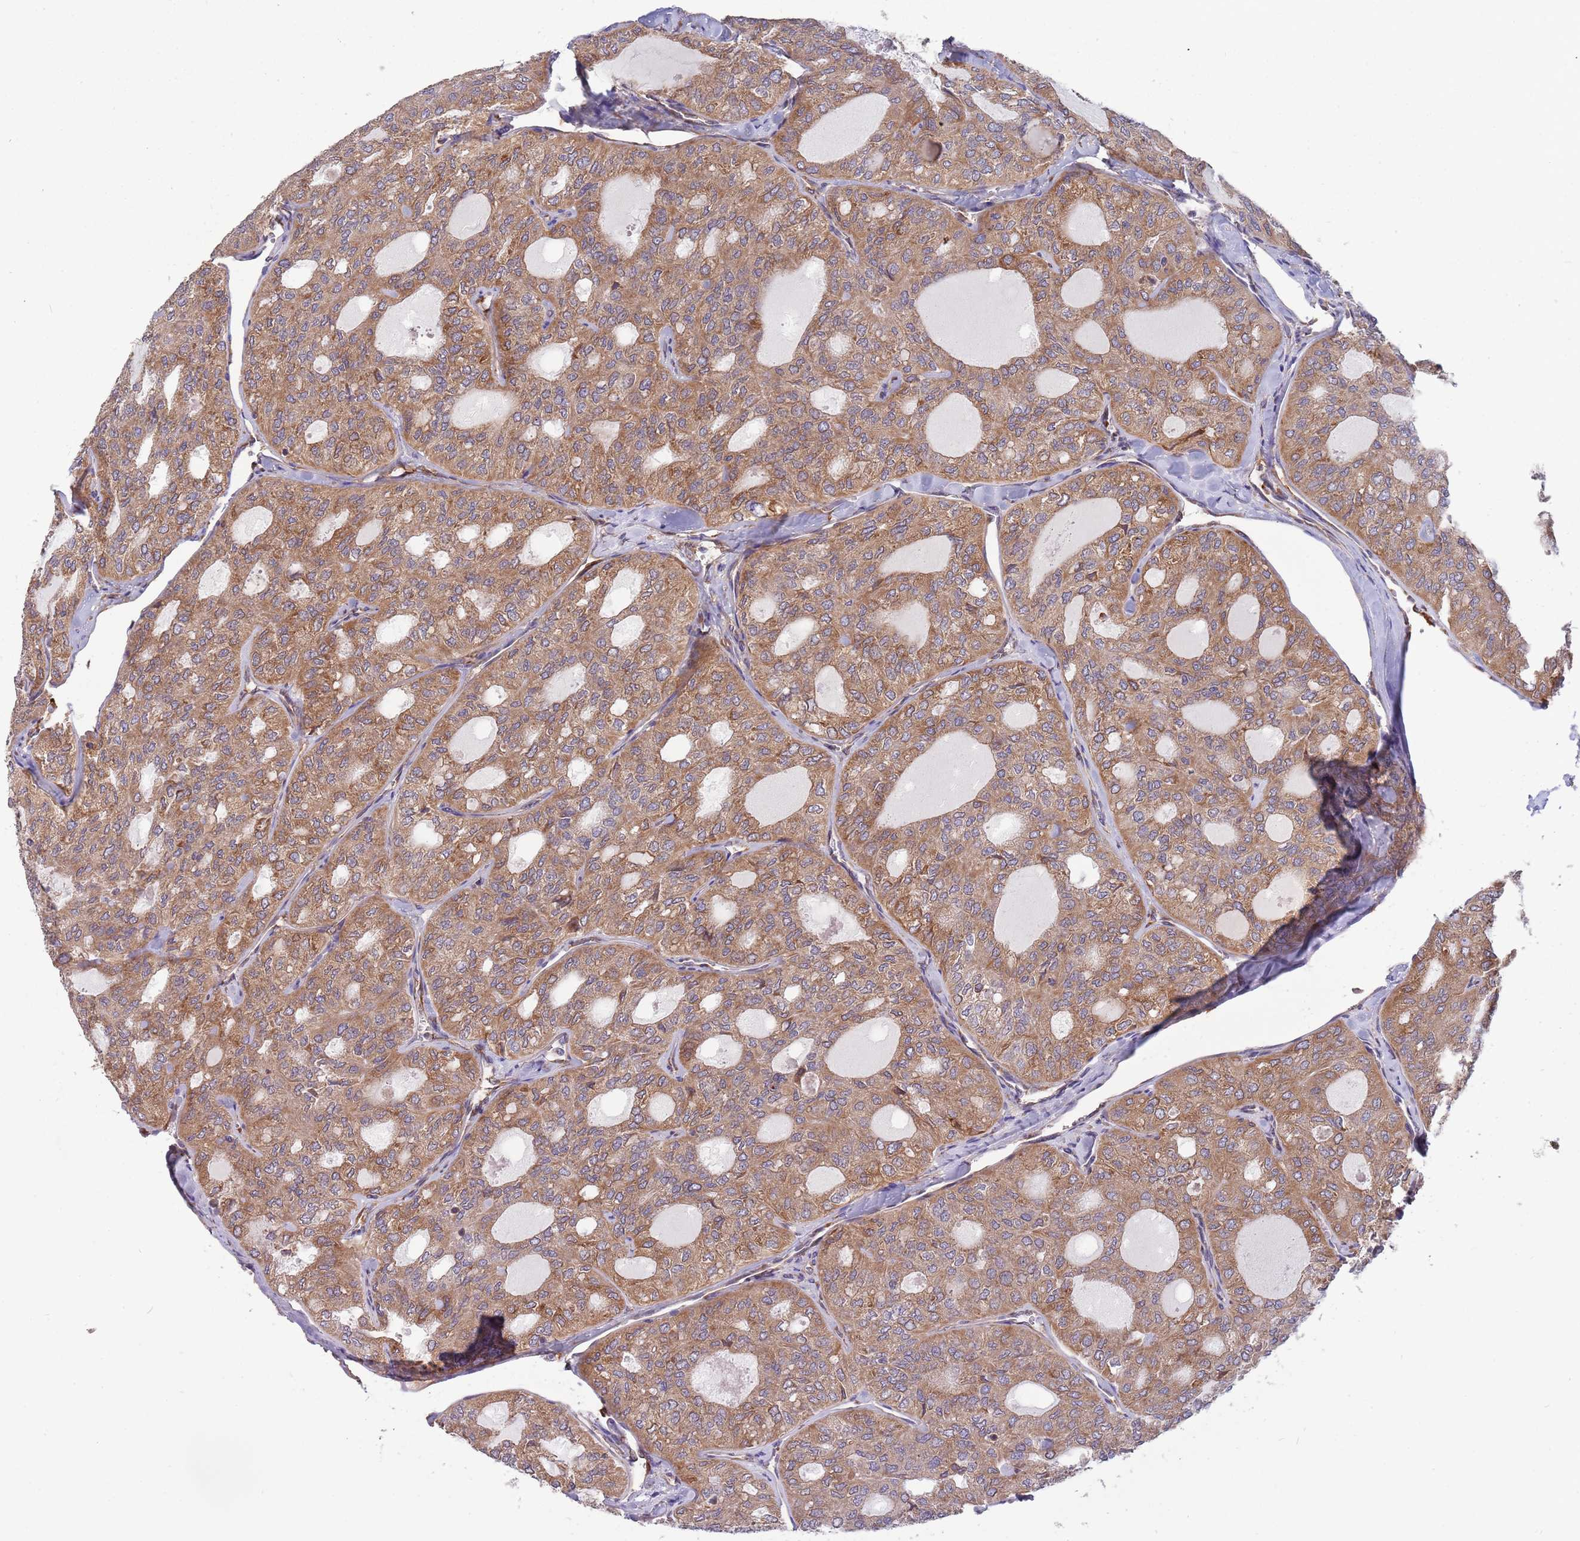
{"staining": {"intensity": "moderate", "quantity": ">75%", "location": "cytoplasmic/membranous"}, "tissue": "thyroid cancer", "cell_type": "Tumor cells", "image_type": "cancer", "snomed": [{"axis": "morphology", "description": "Follicular adenoma carcinoma, NOS"}, {"axis": "topography", "description": "Thyroid gland"}], "caption": "Protein expression analysis of thyroid follicular adenoma carcinoma demonstrates moderate cytoplasmic/membranous positivity in approximately >75% of tumor cells.", "gene": "ARMCX6", "patient": {"sex": "male", "age": 75}}